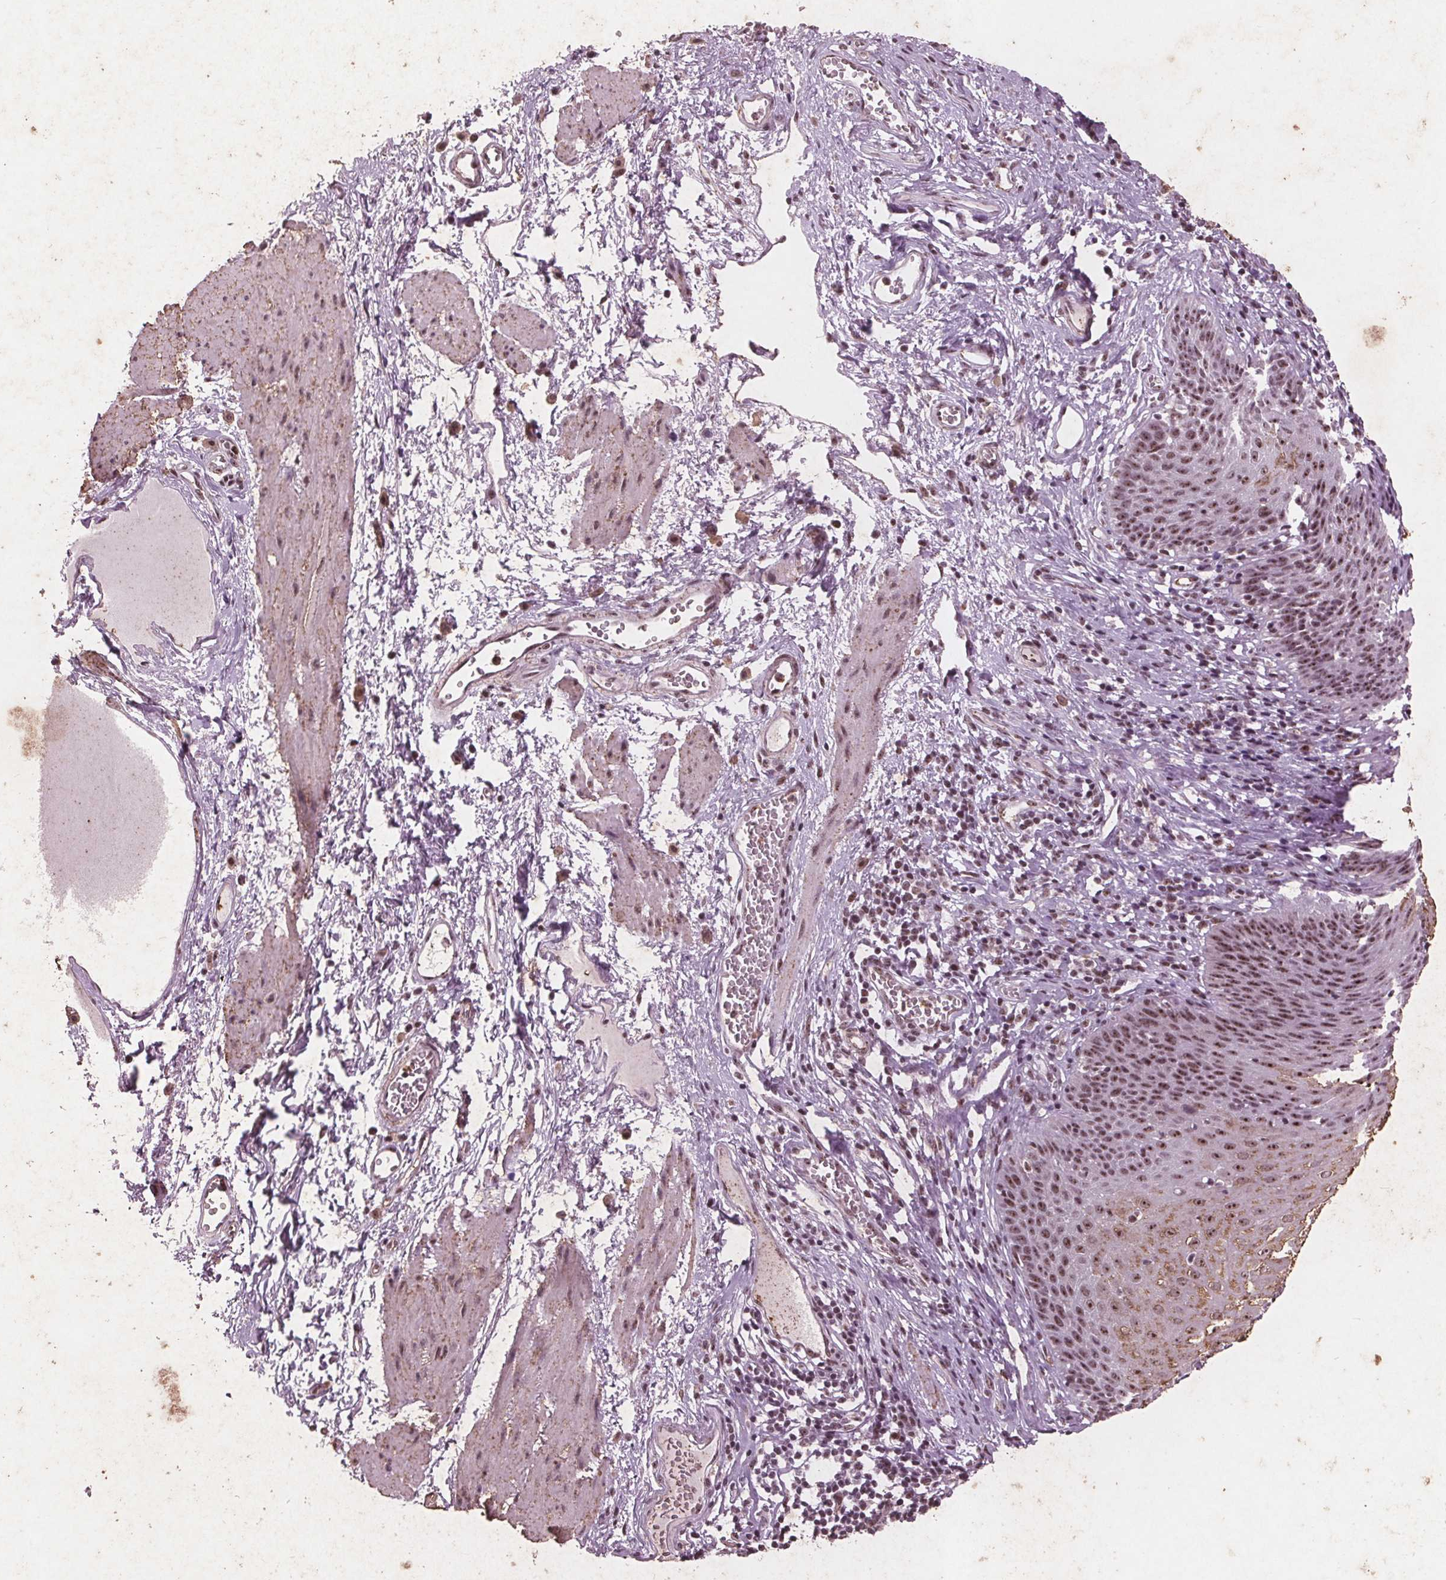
{"staining": {"intensity": "moderate", "quantity": ">75%", "location": "nuclear"}, "tissue": "esophagus", "cell_type": "Squamous epithelial cells", "image_type": "normal", "snomed": [{"axis": "morphology", "description": "Normal tissue, NOS"}, {"axis": "topography", "description": "Esophagus"}], "caption": "Squamous epithelial cells show moderate nuclear positivity in about >75% of cells in benign esophagus.", "gene": "RPS6KA2", "patient": {"sex": "male", "age": 72}}